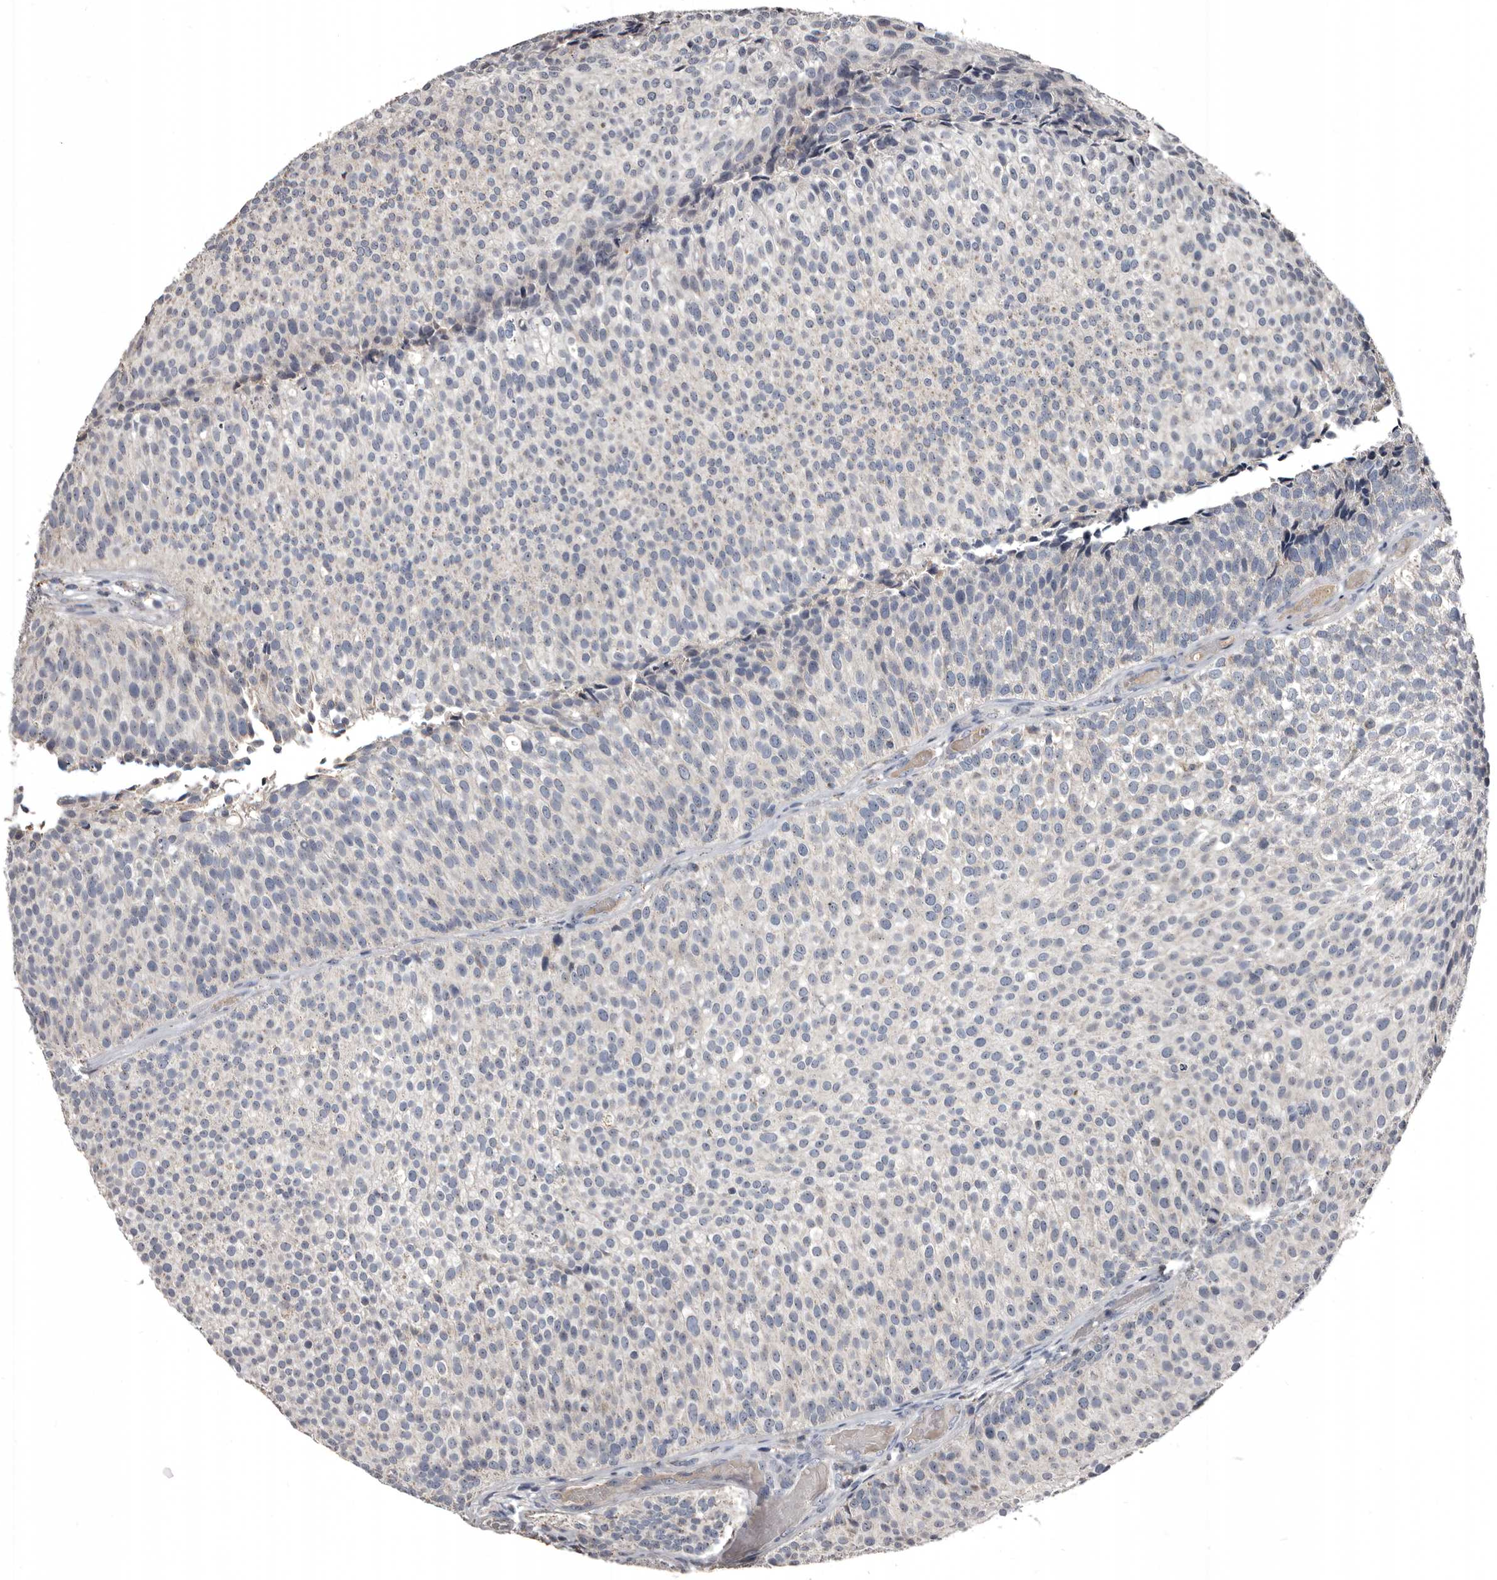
{"staining": {"intensity": "negative", "quantity": "none", "location": "none"}, "tissue": "urothelial cancer", "cell_type": "Tumor cells", "image_type": "cancer", "snomed": [{"axis": "morphology", "description": "Urothelial carcinoma, Low grade"}, {"axis": "topography", "description": "Urinary bladder"}], "caption": "This micrograph is of urothelial cancer stained with immunohistochemistry to label a protein in brown with the nuclei are counter-stained blue. There is no staining in tumor cells.", "gene": "GREB1", "patient": {"sex": "male", "age": 86}}